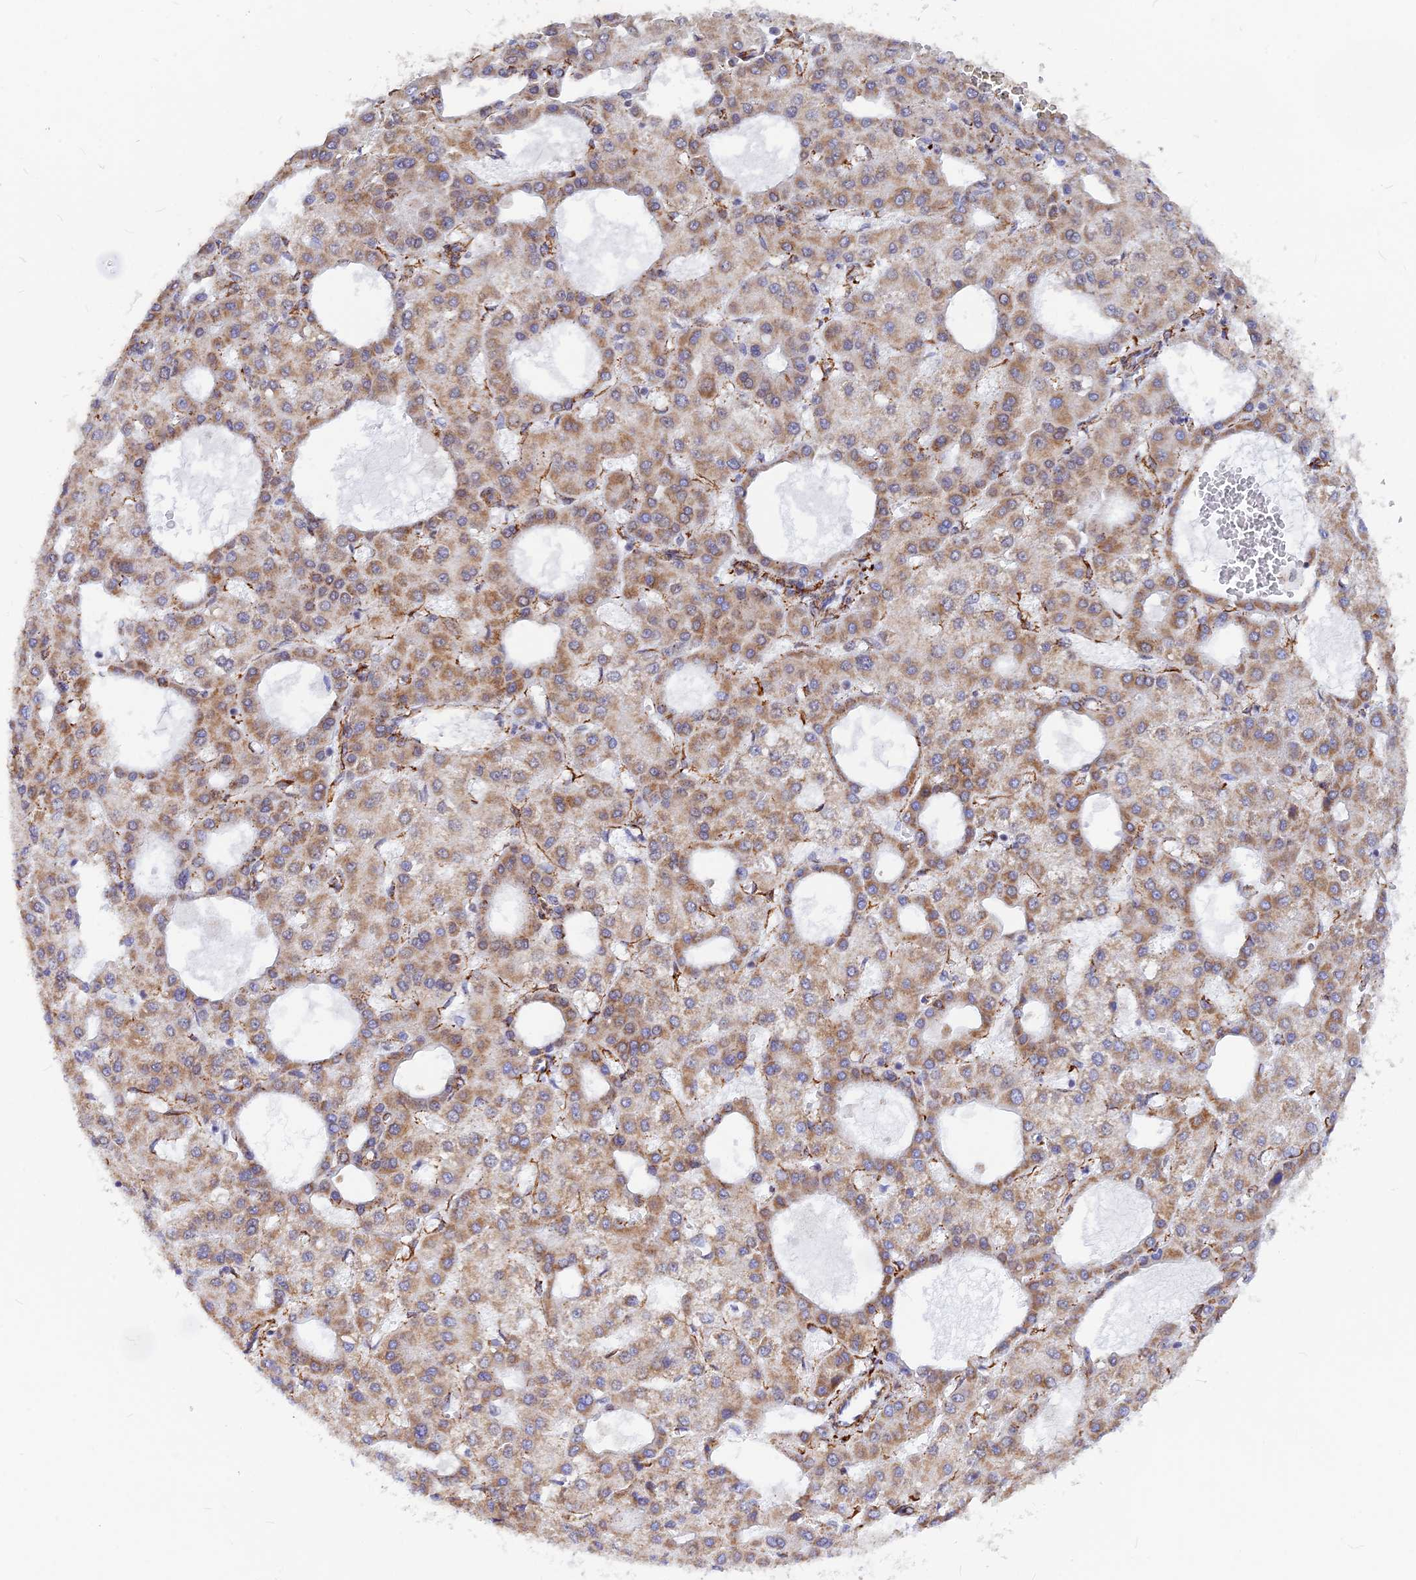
{"staining": {"intensity": "moderate", "quantity": ">75%", "location": "cytoplasmic/membranous"}, "tissue": "liver cancer", "cell_type": "Tumor cells", "image_type": "cancer", "snomed": [{"axis": "morphology", "description": "Carcinoma, Hepatocellular, NOS"}, {"axis": "topography", "description": "Liver"}], "caption": "Human liver cancer stained with a brown dye shows moderate cytoplasmic/membranous positive positivity in approximately >75% of tumor cells.", "gene": "VSTM2L", "patient": {"sex": "male", "age": 47}}